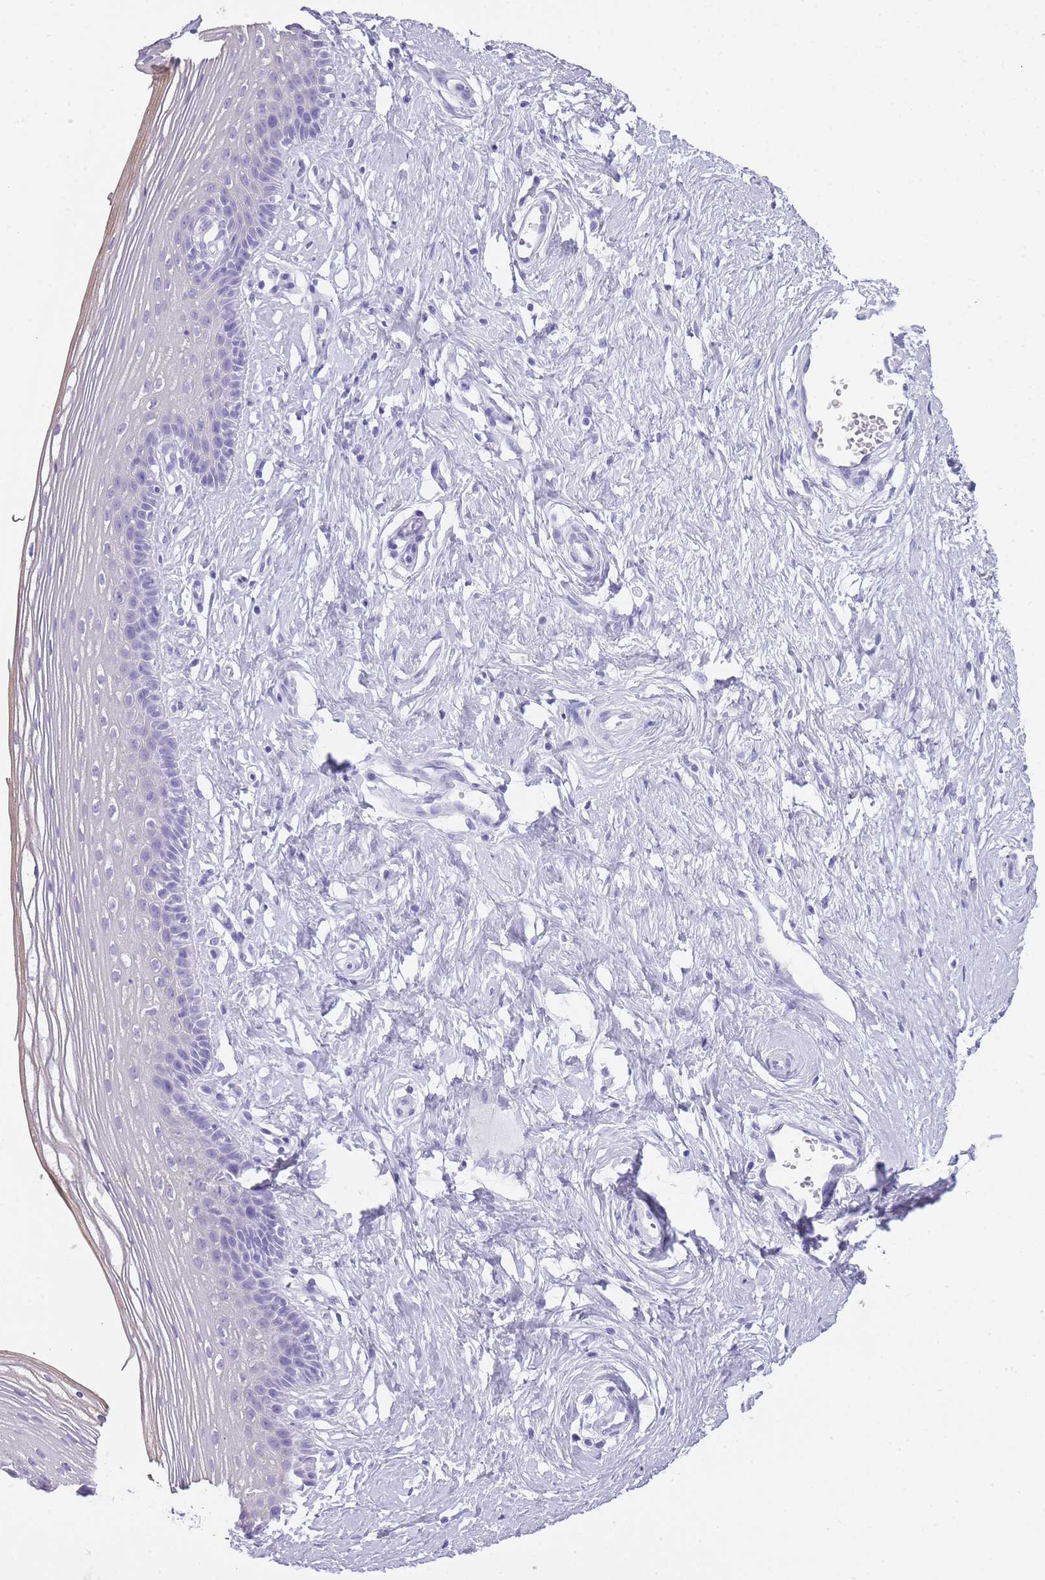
{"staining": {"intensity": "negative", "quantity": "none", "location": "none"}, "tissue": "vagina", "cell_type": "Squamous epithelial cells", "image_type": "normal", "snomed": [{"axis": "morphology", "description": "Normal tissue, NOS"}, {"axis": "topography", "description": "Vagina"}], "caption": "Immunohistochemistry photomicrograph of benign vagina stained for a protein (brown), which demonstrates no staining in squamous epithelial cells. Brightfield microscopy of immunohistochemistry (IHC) stained with DAB (brown) and hematoxylin (blue), captured at high magnification.", "gene": "INS", "patient": {"sex": "female", "age": 46}}